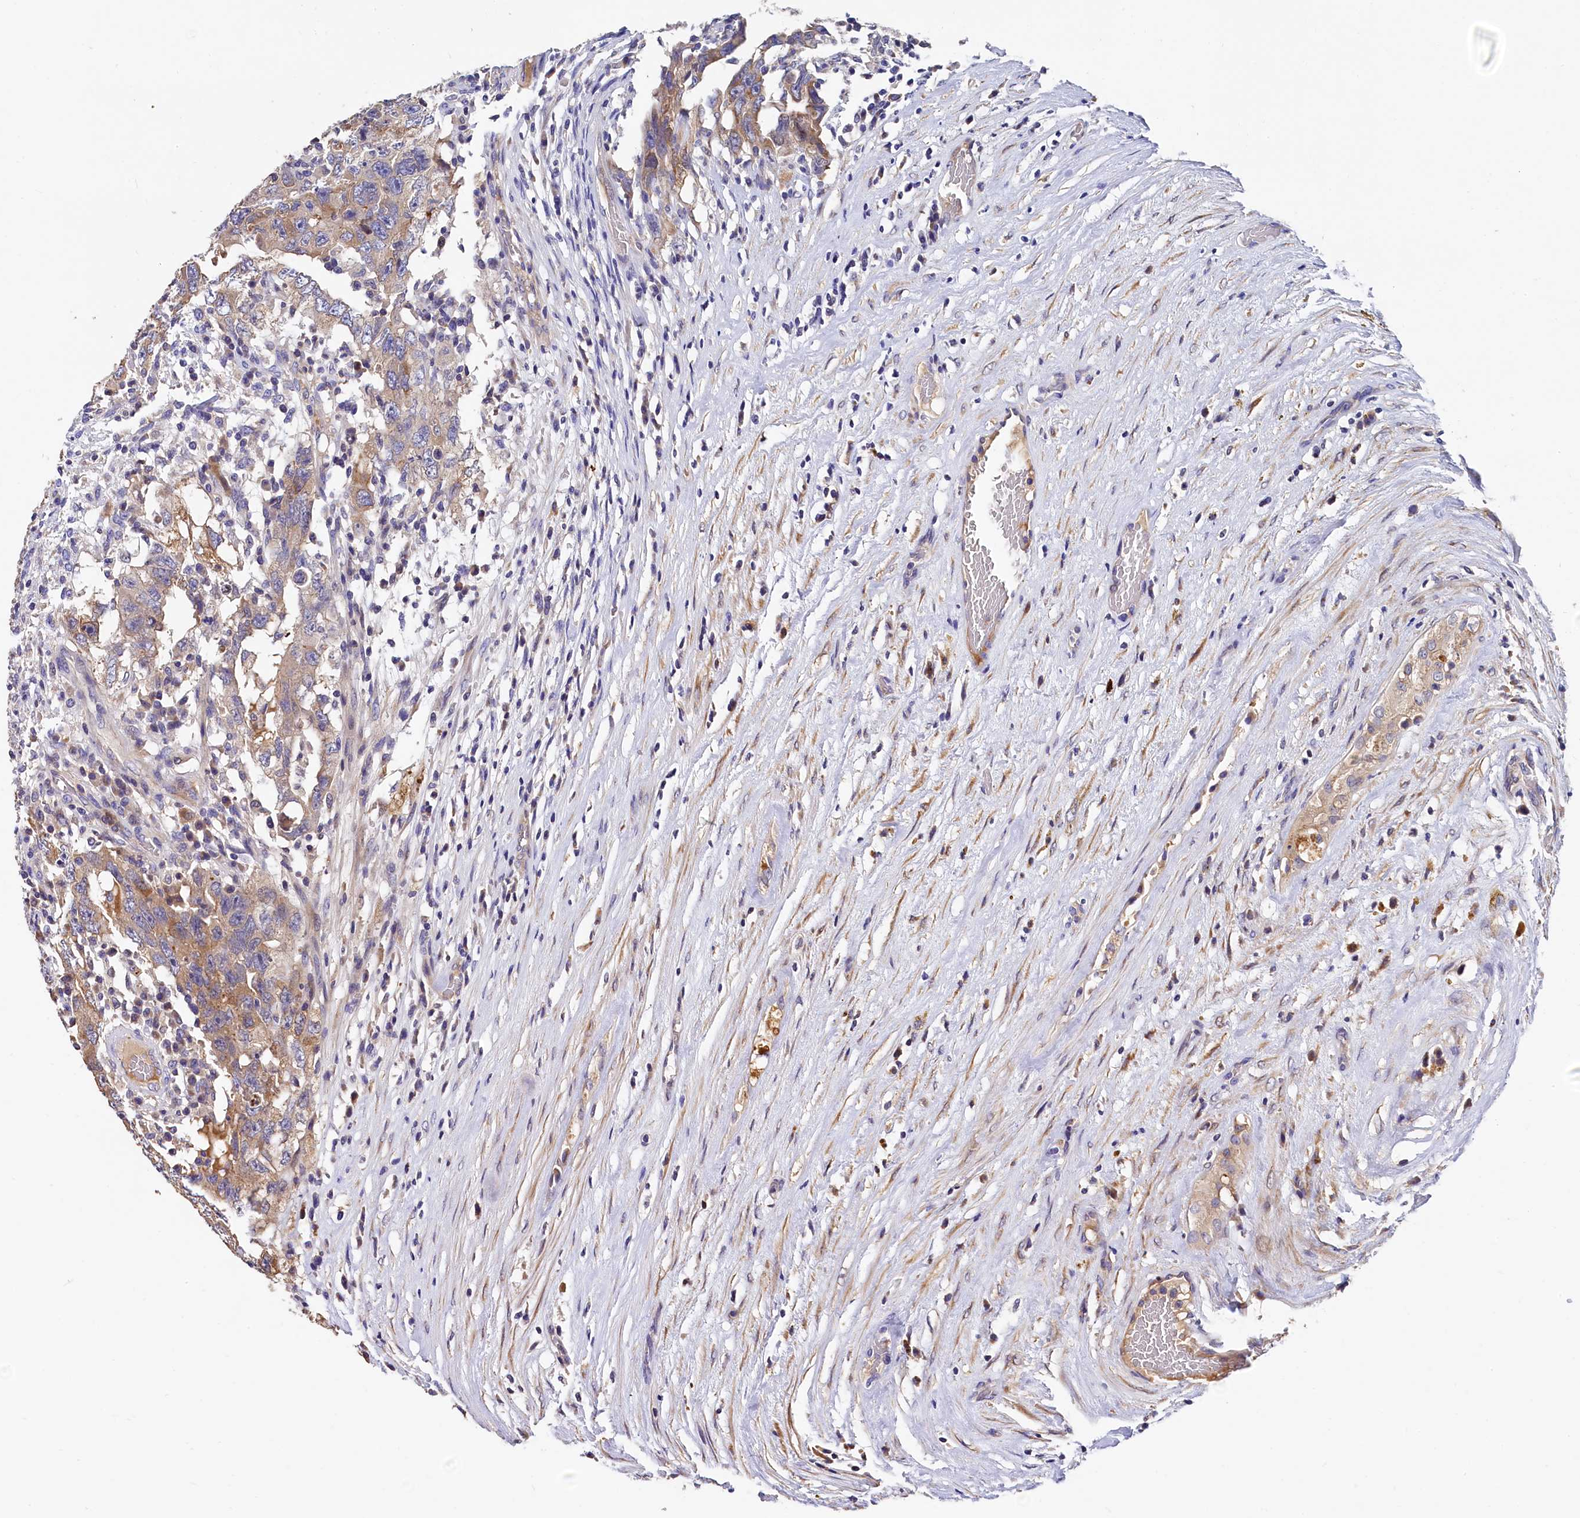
{"staining": {"intensity": "weak", "quantity": "25%-75%", "location": "cytoplasmic/membranous"}, "tissue": "testis cancer", "cell_type": "Tumor cells", "image_type": "cancer", "snomed": [{"axis": "morphology", "description": "Carcinoma, Embryonal, NOS"}, {"axis": "topography", "description": "Testis"}], "caption": "Immunohistochemistry (DAB (3,3'-diaminobenzidine)) staining of testis cancer (embryonal carcinoma) reveals weak cytoplasmic/membranous protein staining in about 25%-75% of tumor cells.", "gene": "EPS8L2", "patient": {"sex": "male", "age": 26}}